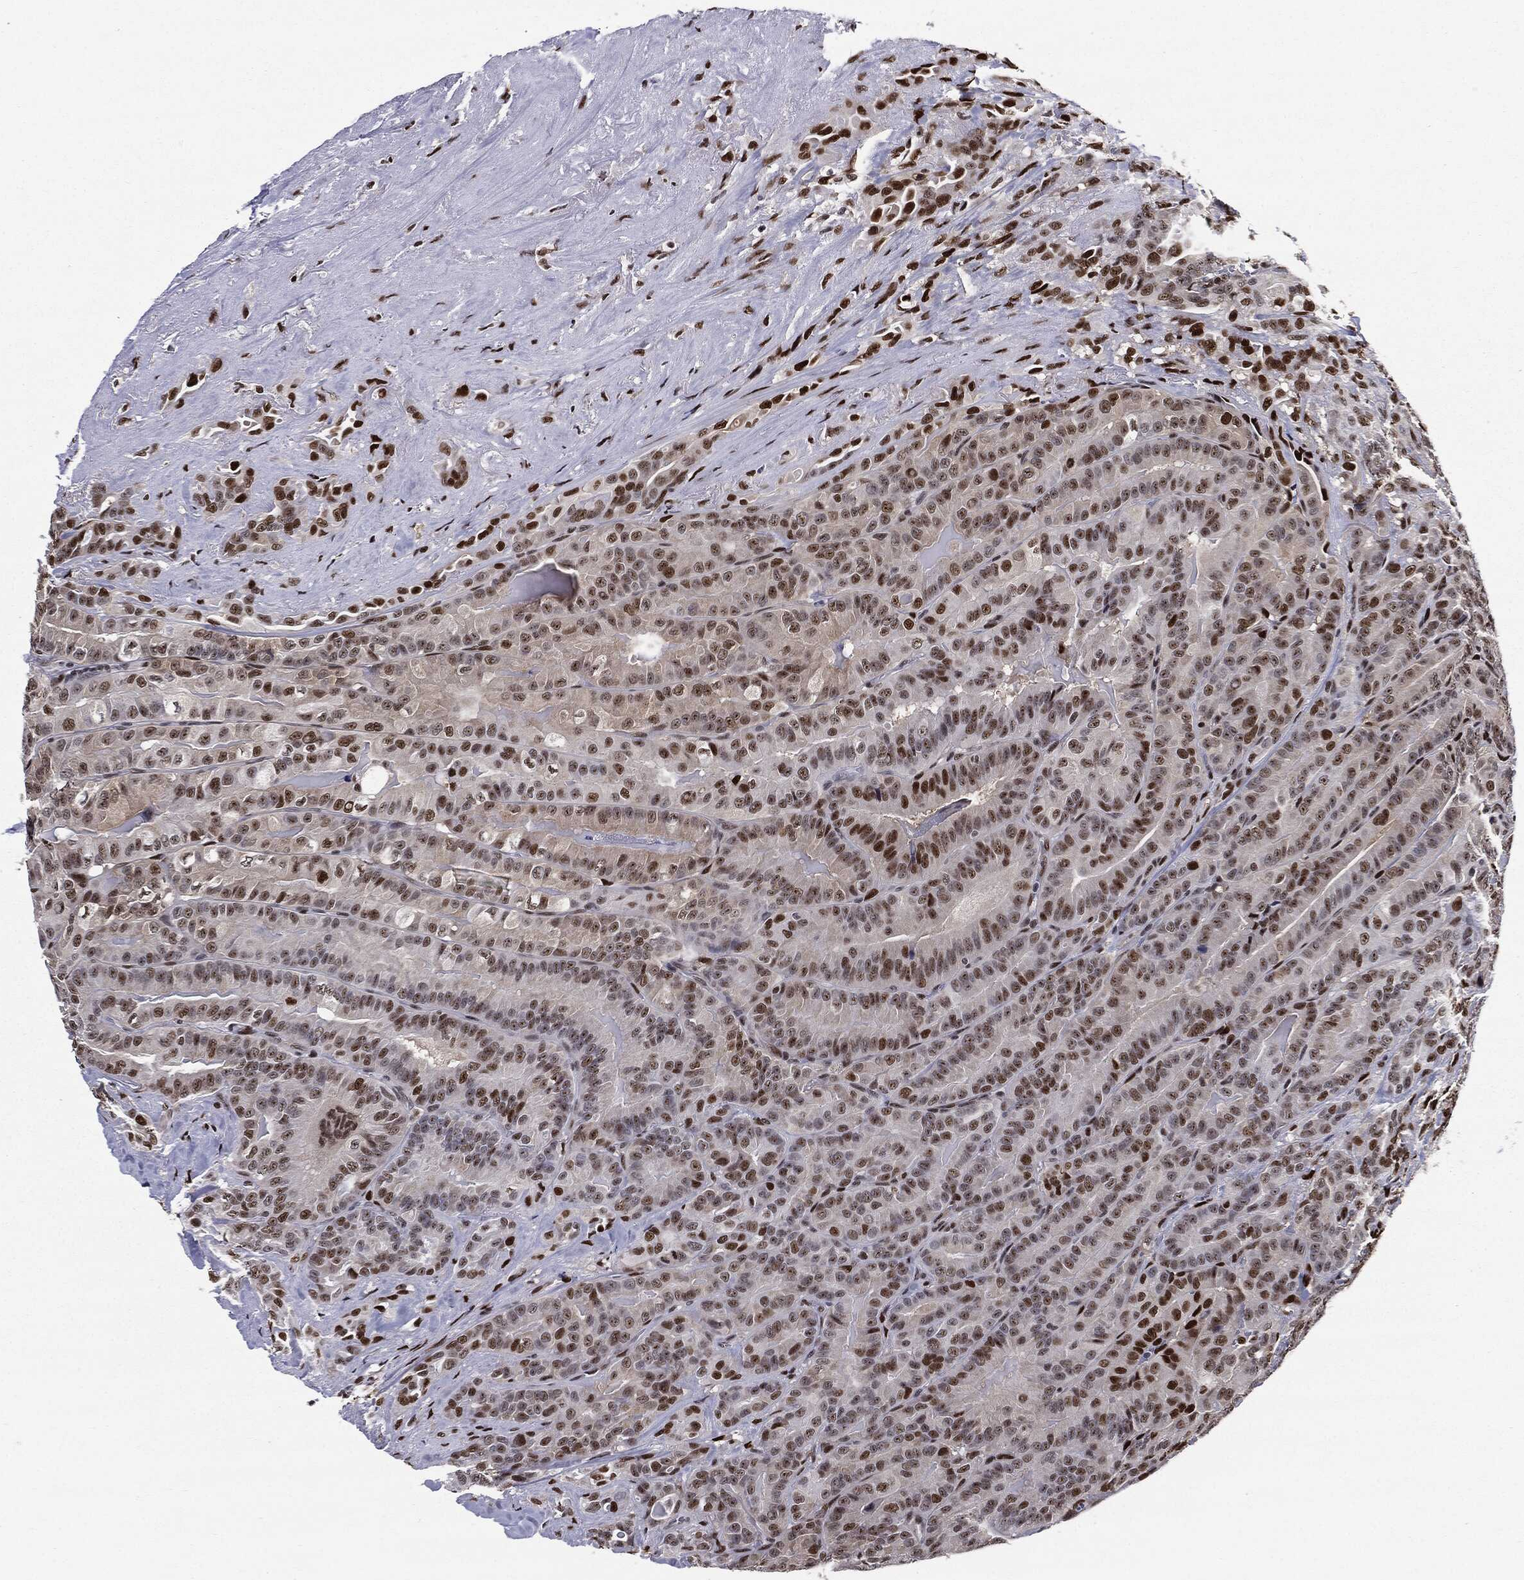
{"staining": {"intensity": "strong", "quantity": "<25%", "location": "nuclear"}, "tissue": "thyroid cancer", "cell_type": "Tumor cells", "image_type": "cancer", "snomed": [{"axis": "morphology", "description": "Papillary adenocarcinoma, NOS"}, {"axis": "topography", "description": "Thyroid gland"}], "caption": "Papillary adenocarcinoma (thyroid) stained with a brown dye shows strong nuclear positive expression in approximately <25% of tumor cells.", "gene": "JUN", "patient": {"sex": "male", "age": 61}}